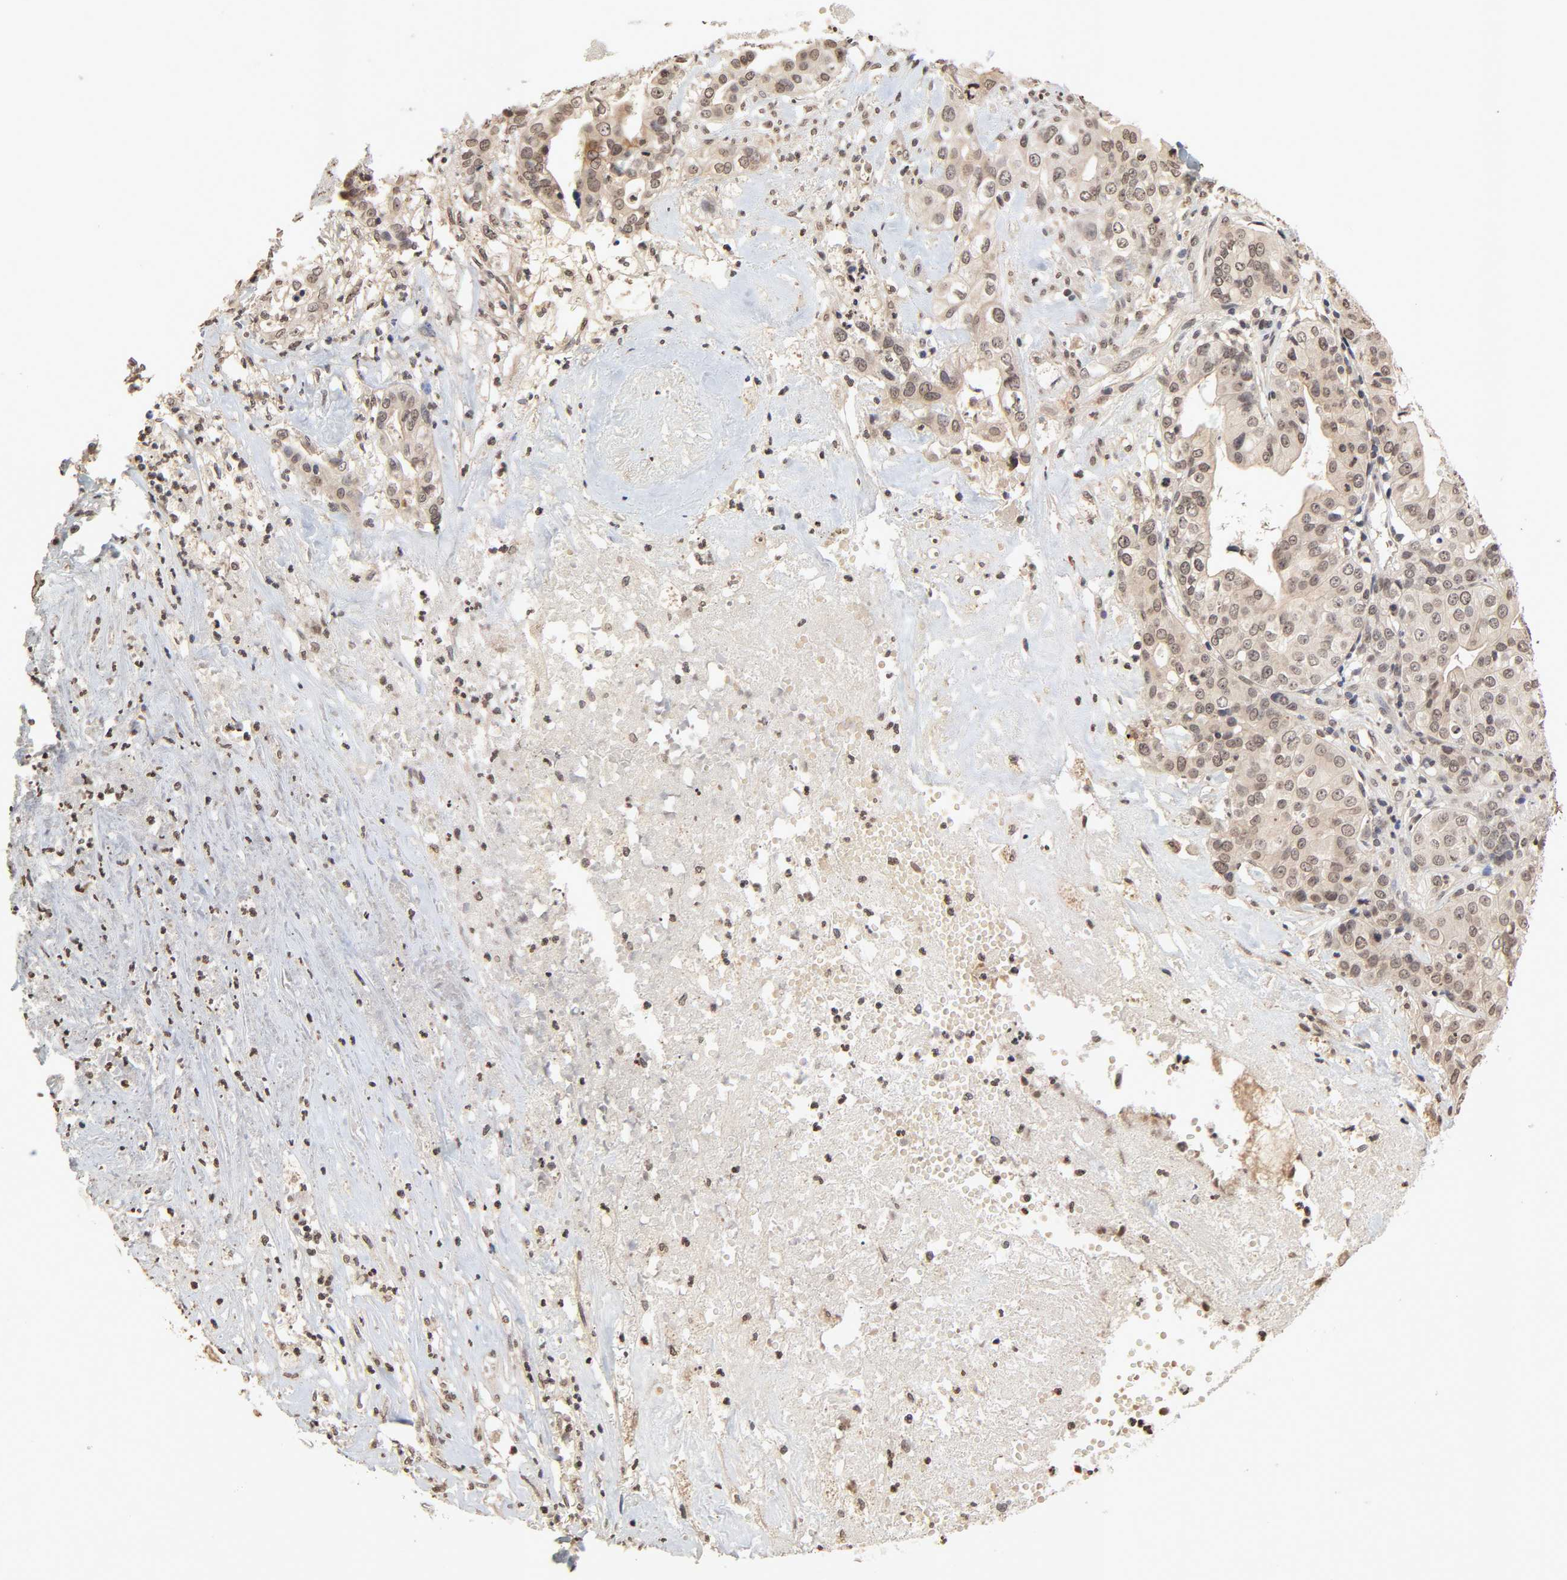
{"staining": {"intensity": "moderate", "quantity": ">75%", "location": "cytoplasmic/membranous,nuclear"}, "tissue": "liver cancer", "cell_type": "Tumor cells", "image_type": "cancer", "snomed": [{"axis": "morphology", "description": "Cholangiocarcinoma"}, {"axis": "topography", "description": "Liver"}], "caption": "DAB immunohistochemical staining of human liver cholangiocarcinoma exhibits moderate cytoplasmic/membranous and nuclear protein staining in about >75% of tumor cells.", "gene": "TBL1X", "patient": {"sex": "female", "age": 61}}